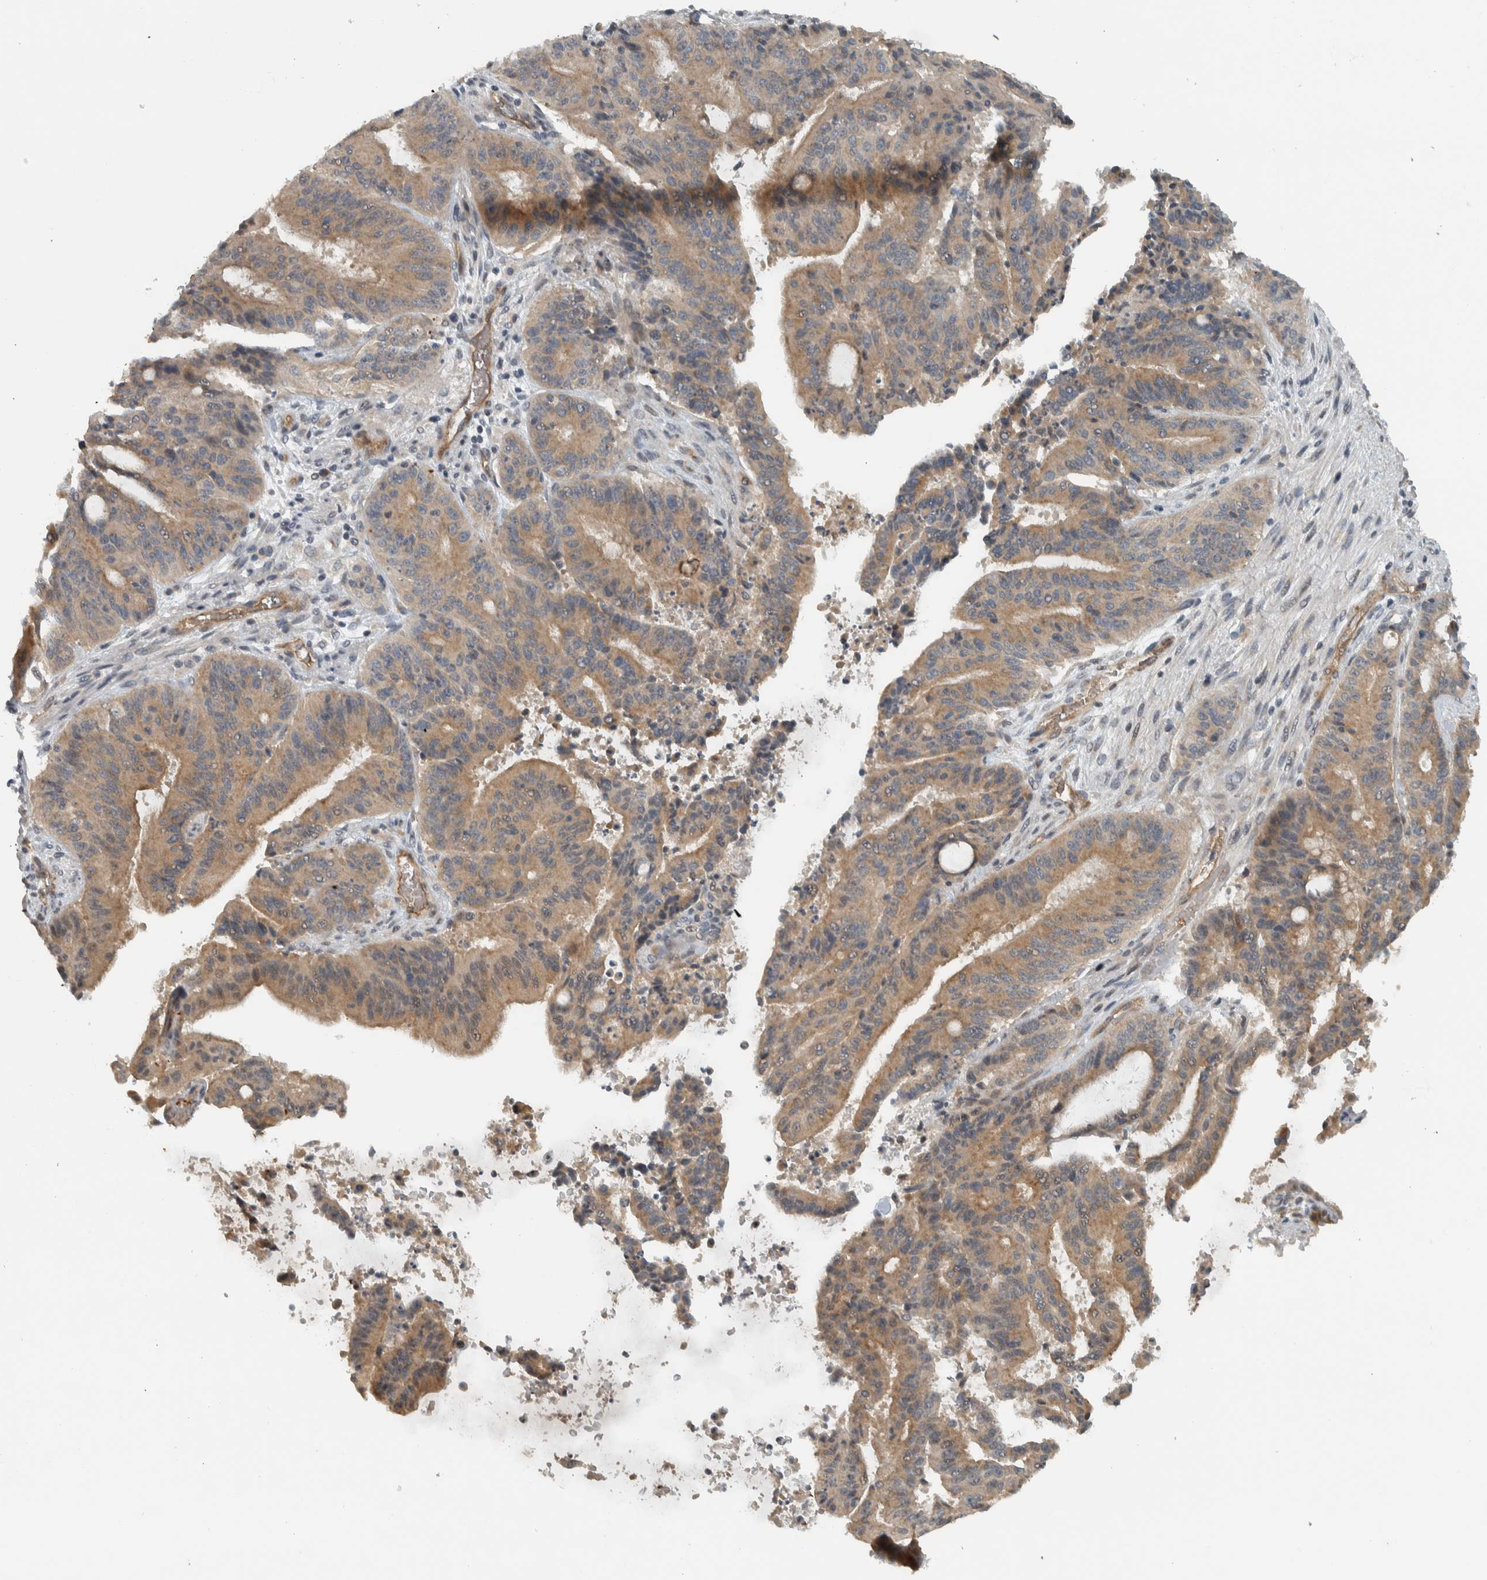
{"staining": {"intensity": "moderate", "quantity": ">75%", "location": "cytoplasmic/membranous"}, "tissue": "liver cancer", "cell_type": "Tumor cells", "image_type": "cancer", "snomed": [{"axis": "morphology", "description": "Normal tissue, NOS"}, {"axis": "morphology", "description": "Cholangiocarcinoma"}, {"axis": "topography", "description": "Liver"}, {"axis": "topography", "description": "Peripheral nerve tissue"}], "caption": "A medium amount of moderate cytoplasmic/membranous staining is appreciated in about >75% of tumor cells in cholangiocarcinoma (liver) tissue.", "gene": "NAPG", "patient": {"sex": "female", "age": 73}}